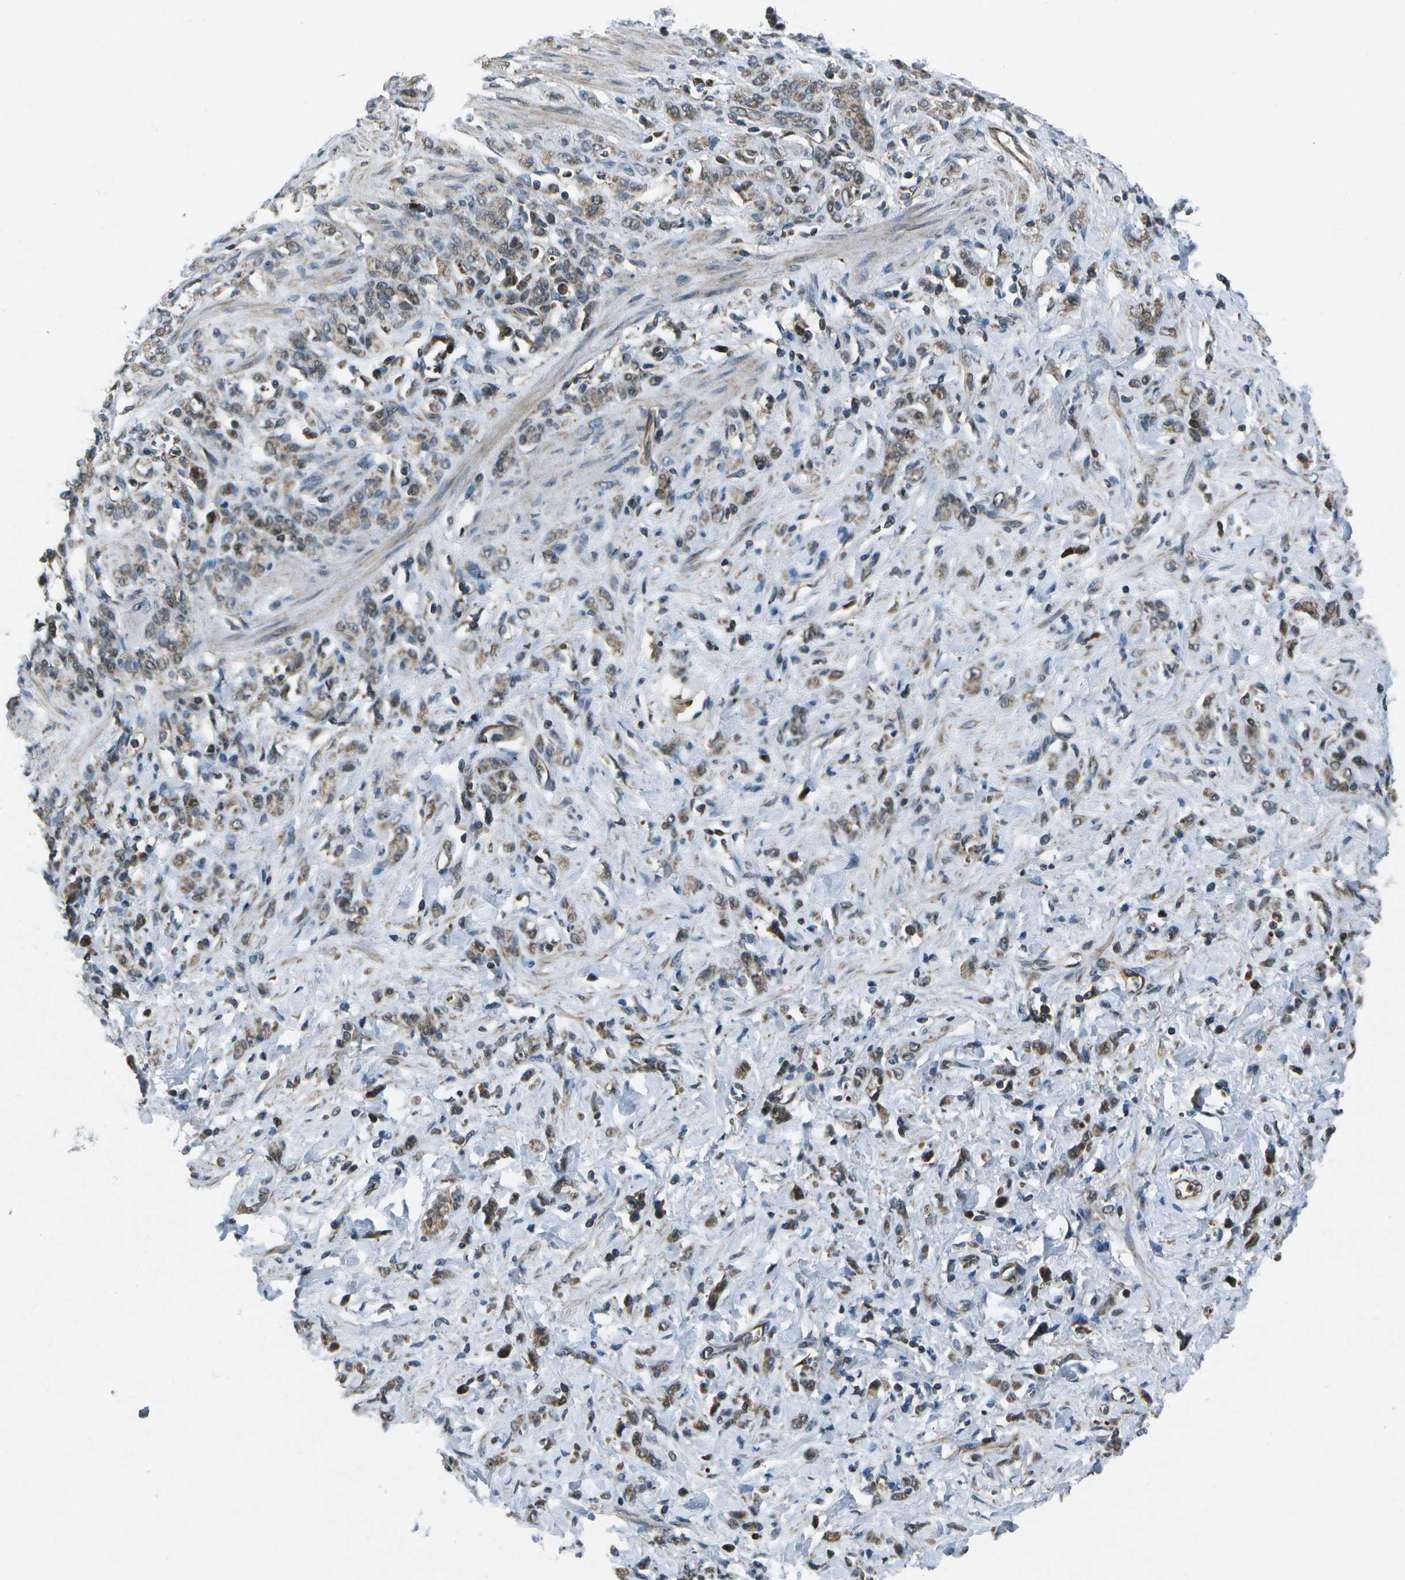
{"staining": {"intensity": "moderate", "quantity": "25%-75%", "location": "cytoplasmic/membranous"}, "tissue": "stomach cancer", "cell_type": "Tumor cells", "image_type": "cancer", "snomed": [{"axis": "morphology", "description": "Normal tissue, NOS"}, {"axis": "morphology", "description": "Adenocarcinoma, NOS"}, {"axis": "topography", "description": "Stomach"}], "caption": "A histopathology image of human stomach cancer (adenocarcinoma) stained for a protein shows moderate cytoplasmic/membranous brown staining in tumor cells.", "gene": "EIF2AK1", "patient": {"sex": "male", "age": 82}}